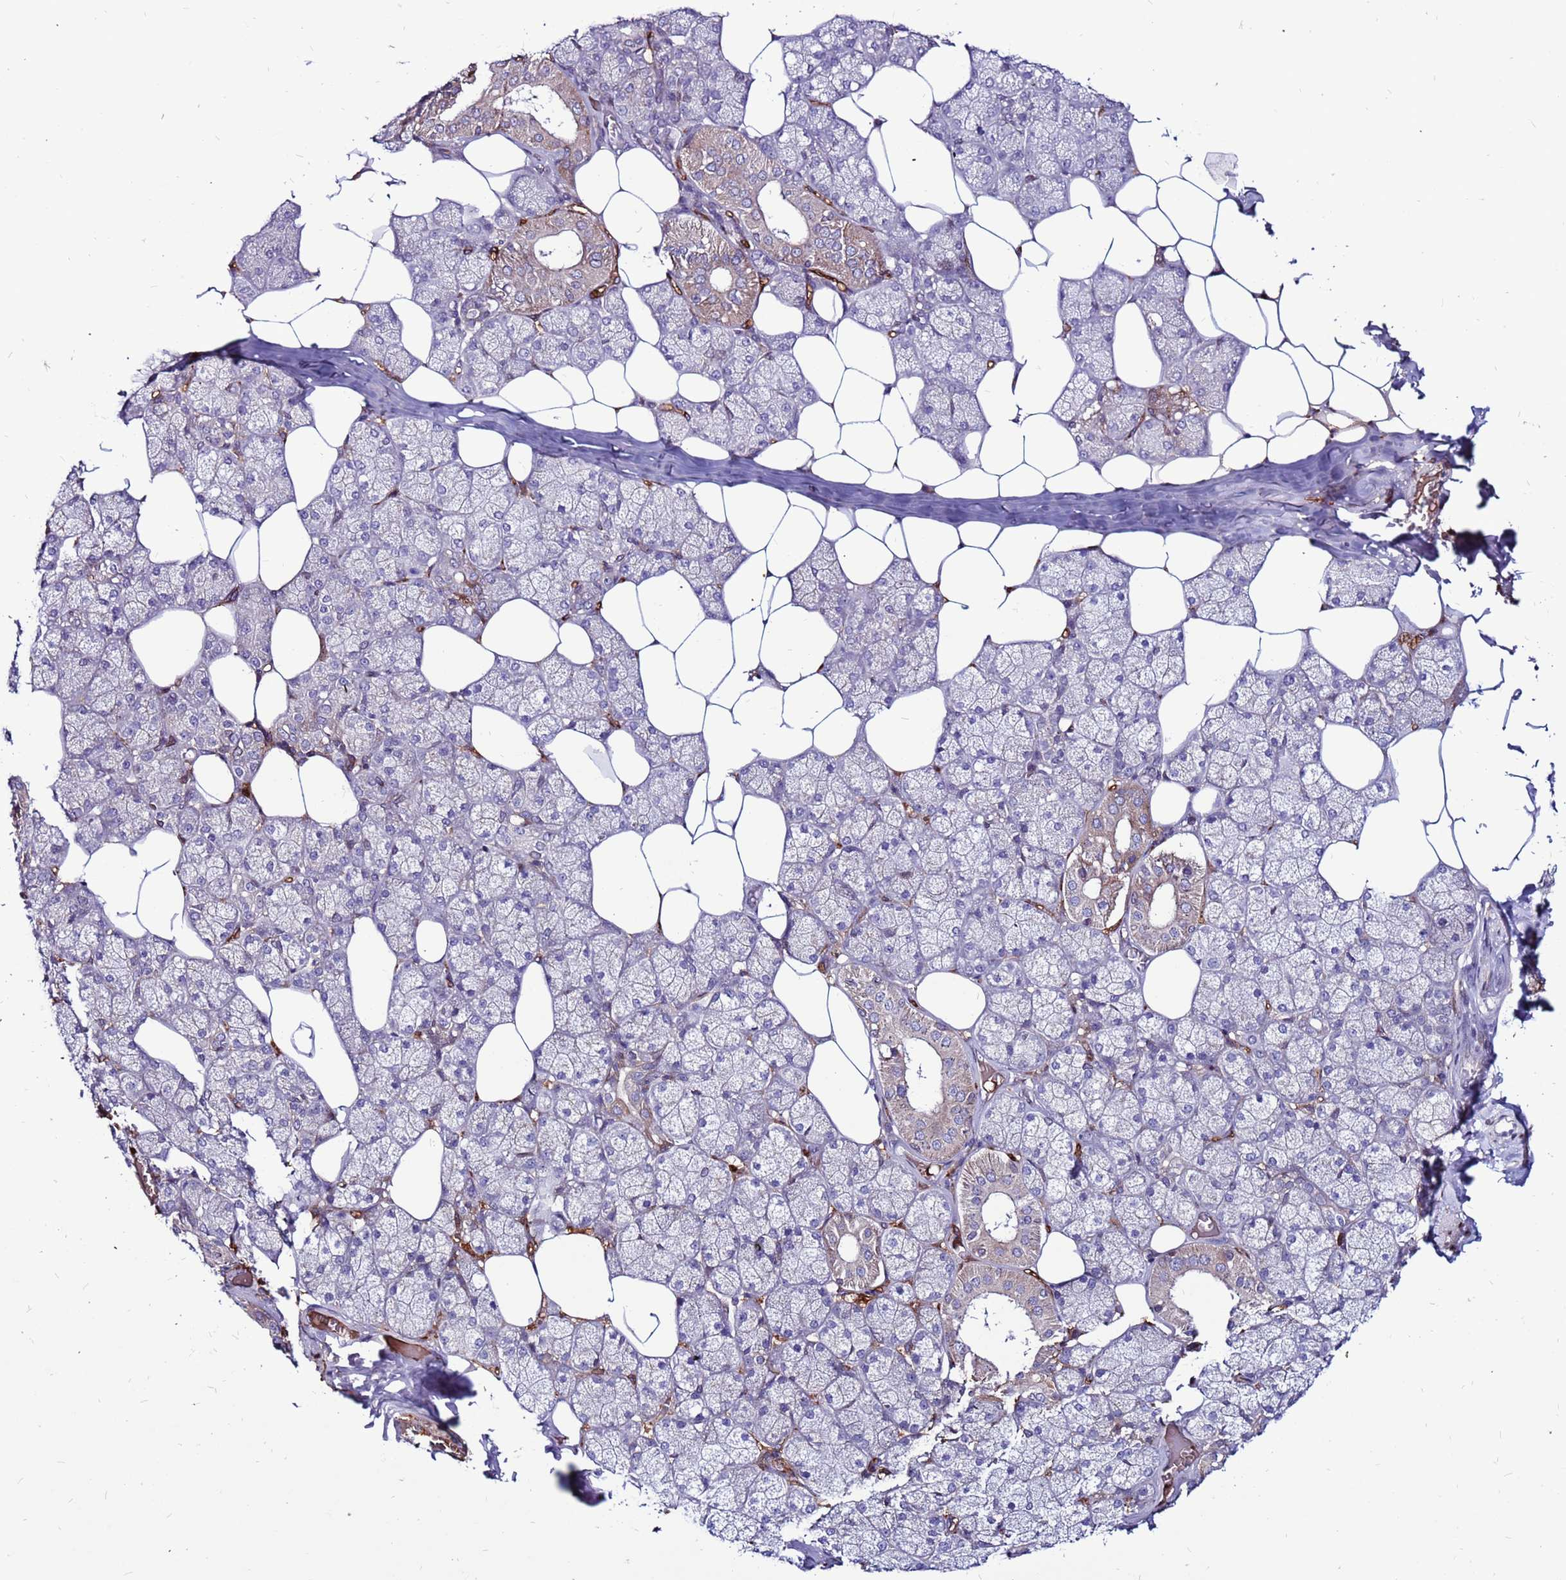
{"staining": {"intensity": "weak", "quantity": "<25%", "location": "cytoplasmic/membranous"}, "tissue": "salivary gland", "cell_type": "Glandular cells", "image_type": "normal", "snomed": [{"axis": "morphology", "description": "Normal tissue, NOS"}, {"axis": "topography", "description": "Salivary gland"}], "caption": "Immunohistochemical staining of benign salivary gland shows no significant positivity in glandular cells. (DAB IHC visualized using brightfield microscopy, high magnification).", "gene": "CCDC71", "patient": {"sex": "male", "age": 62}}